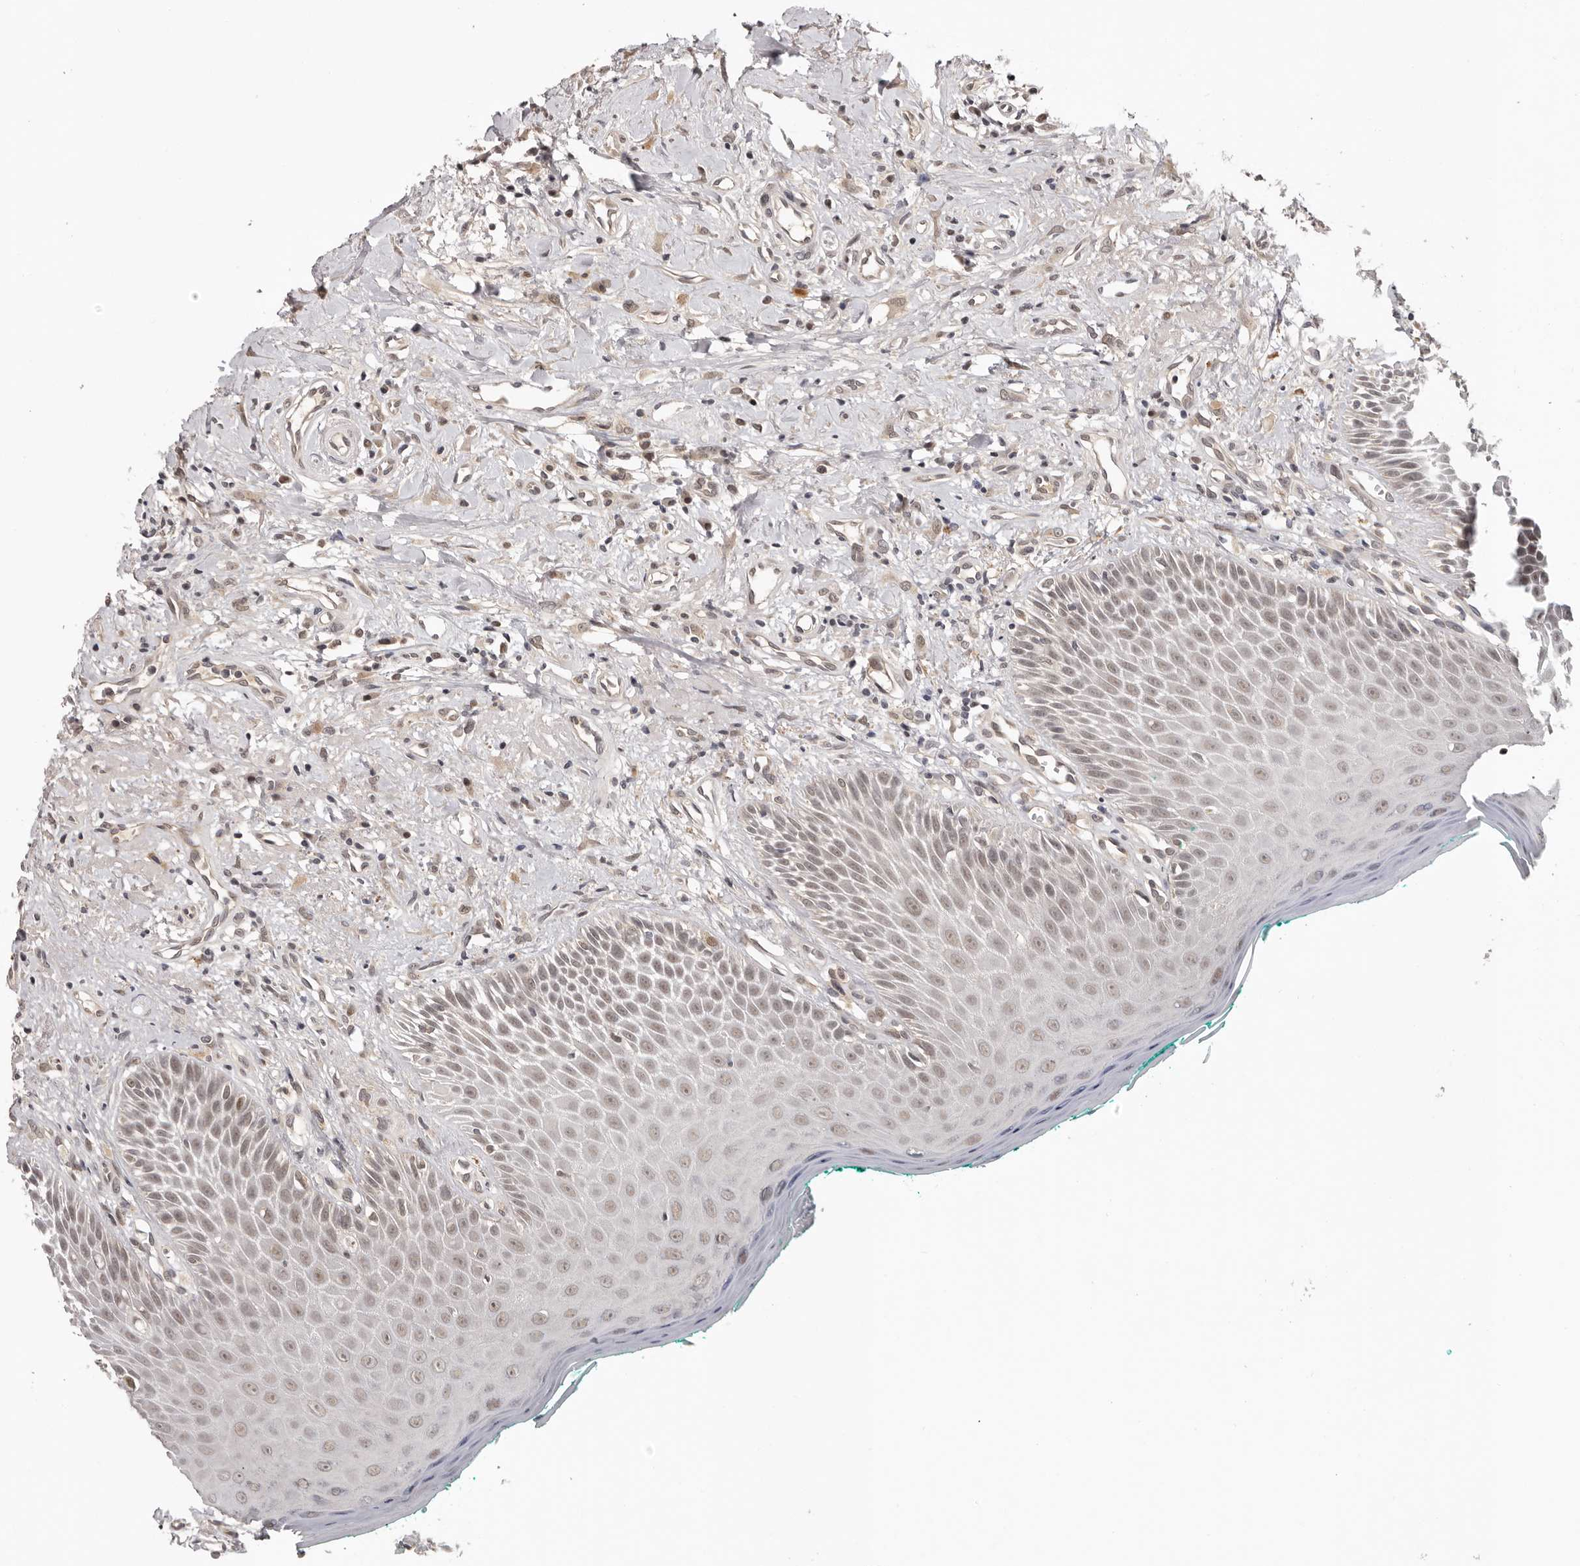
{"staining": {"intensity": "weak", "quantity": "25%-75%", "location": "nuclear"}, "tissue": "oral mucosa", "cell_type": "Squamous epithelial cells", "image_type": "normal", "snomed": [{"axis": "morphology", "description": "Normal tissue, NOS"}, {"axis": "topography", "description": "Oral tissue"}], "caption": "Human oral mucosa stained for a protein (brown) demonstrates weak nuclear positive staining in approximately 25%-75% of squamous epithelial cells.", "gene": "TBX5", "patient": {"sex": "female", "age": 70}}